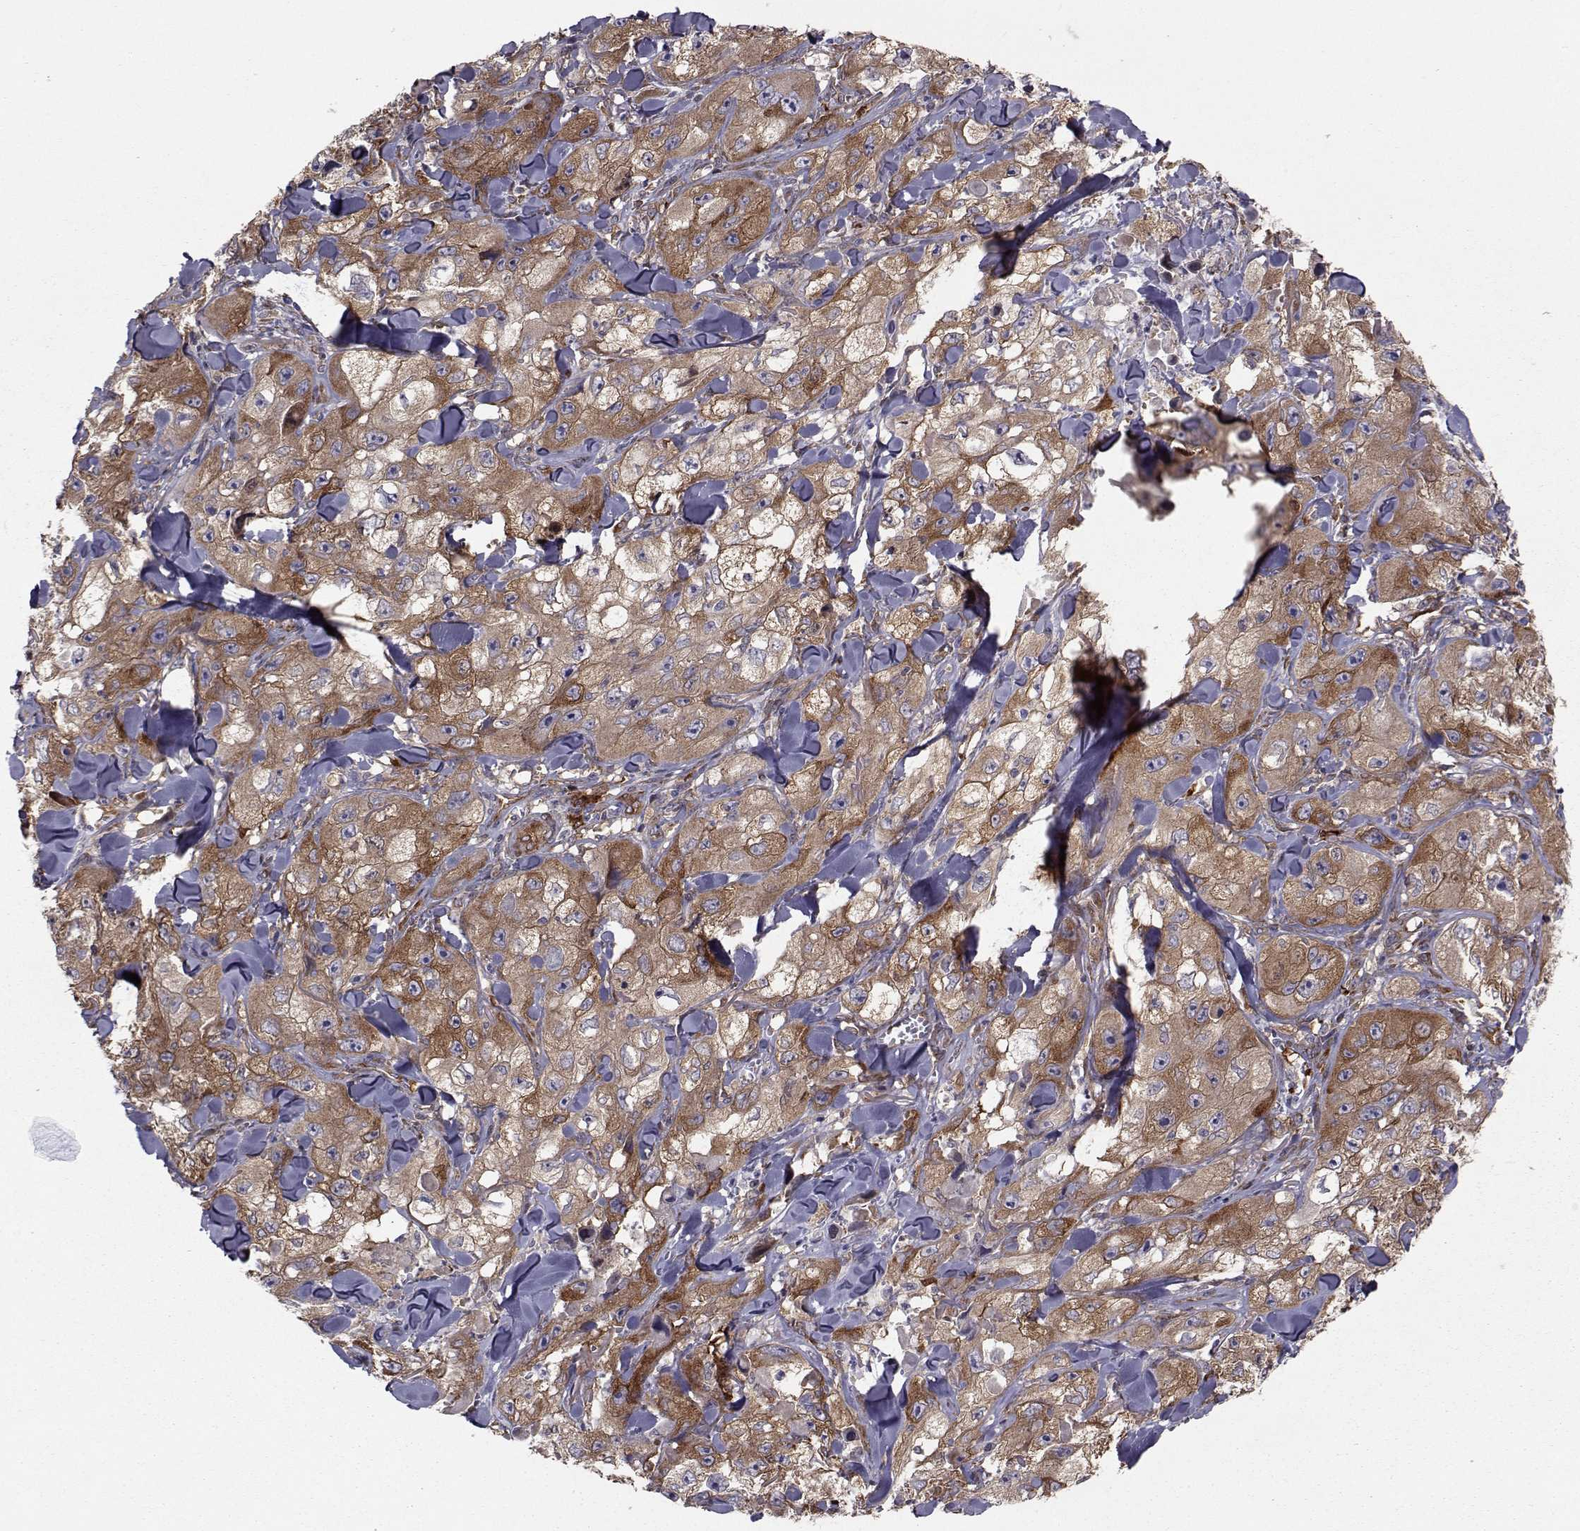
{"staining": {"intensity": "strong", "quantity": ">75%", "location": "cytoplasmic/membranous"}, "tissue": "skin cancer", "cell_type": "Tumor cells", "image_type": "cancer", "snomed": [{"axis": "morphology", "description": "Squamous cell carcinoma, NOS"}, {"axis": "topography", "description": "Skin"}, {"axis": "topography", "description": "Subcutis"}], "caption": "This image shows skin cancer (squamous cell carcinoma) stained with immunohistochemistry (IHC) to label a protein in brown. The cytoplasmic/membranous of tumor cells show strong positivity for the protein. Nuclei are counter-stained blue.", "gene": "TRIP10", "patient": {"sex": "male", "age": 73}}